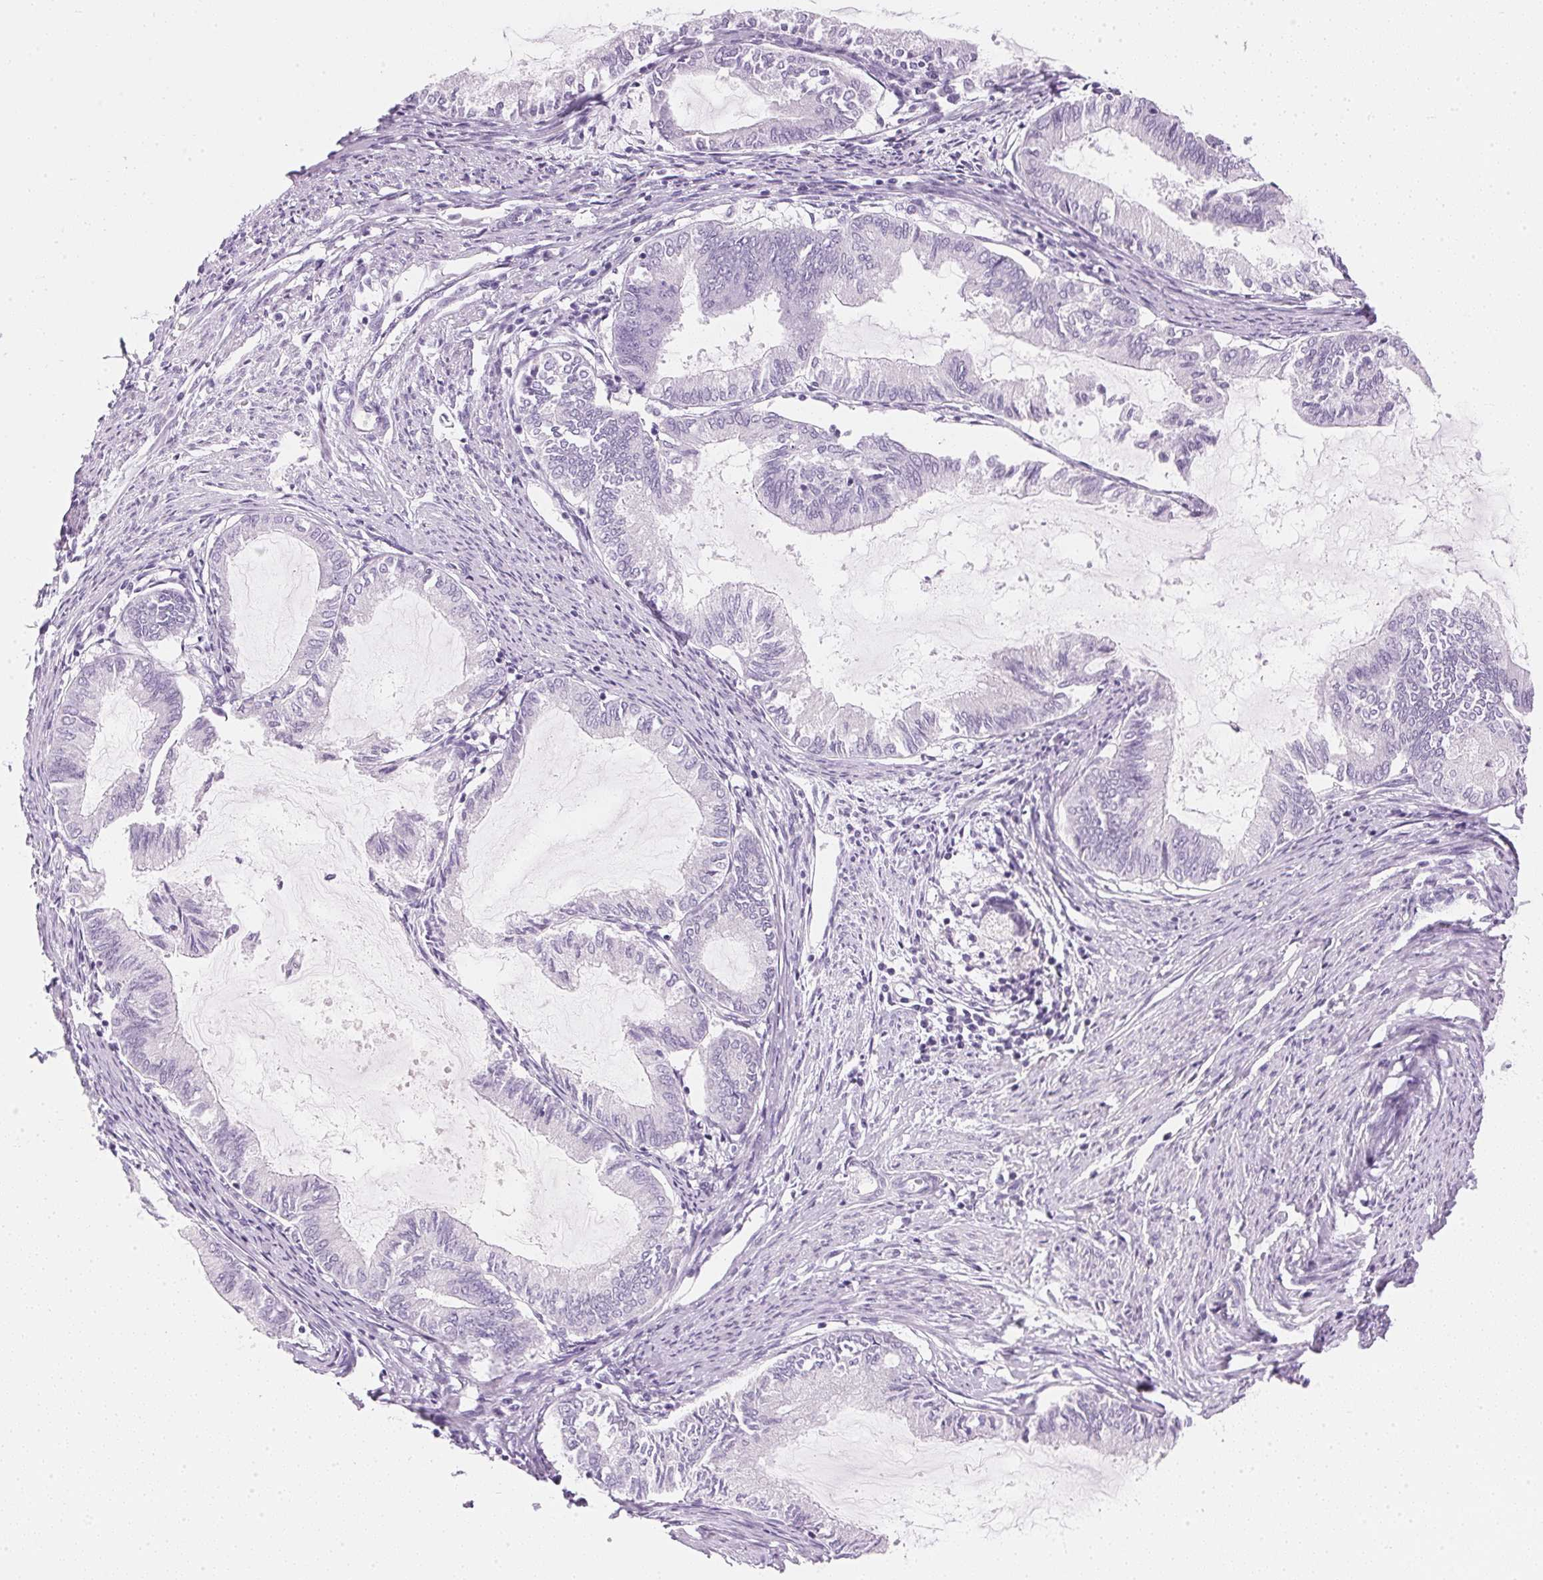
{"staining": {"intensity": "negative", "quantity": "none", "location": "none"}, "tissue": "endometrial cancer", "cell_type": "Tumor cells", "image_type": "cancer", "snomed": [{"axis": "morphology", "description": "Adenocarcinoma, NOS"}, {"axis": "topography", "description": "Endometrium"}], "caption": "The immunohistochemistry (IHC) image has no significant staining in tumor cells of endometrial cancer tissue.", "gene": "IGFBP1", "patient": {"sex": "female", "age": 86}}